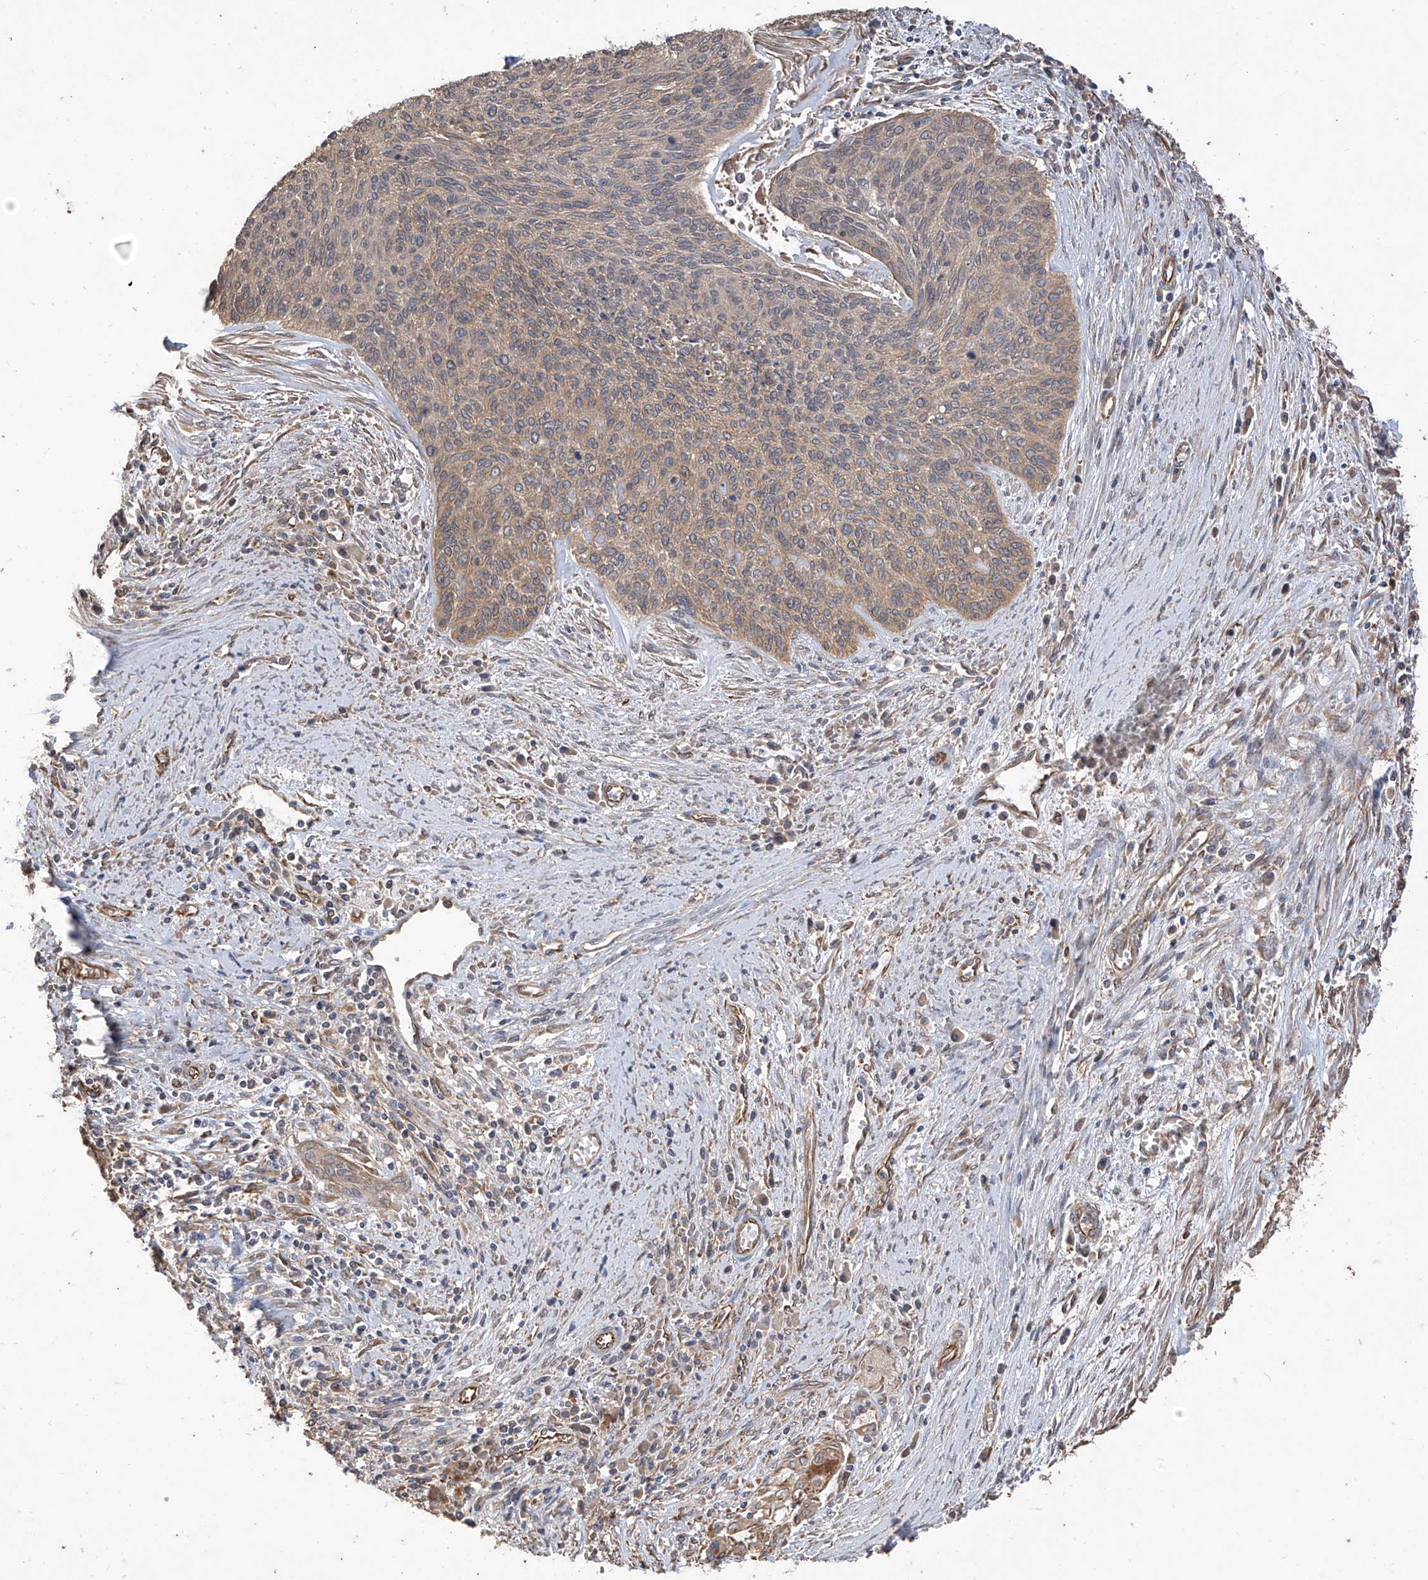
{"staining": {"intensity": "moderate", "quantity": "25%-75%", "location": "cytoplasmic/membranous"}, "tissue": "cervical cancer", "cell_type": "Tumor cells", "image_type": "cancer", "snomed": [{"axis": "morphology", "description": "Squamous cell carcinoma, NOS"}, {"axis": "topography", "description": "Cervix"}], "caption": "About 25%-75% of tumor cells in cervical cancer demonstrate moderate cytoplasmic/membranous protein staining as visualized by brown immunohistochemical staining.", "gene": "AGBL5", "patient": {"sex": "female", "age": 55}}